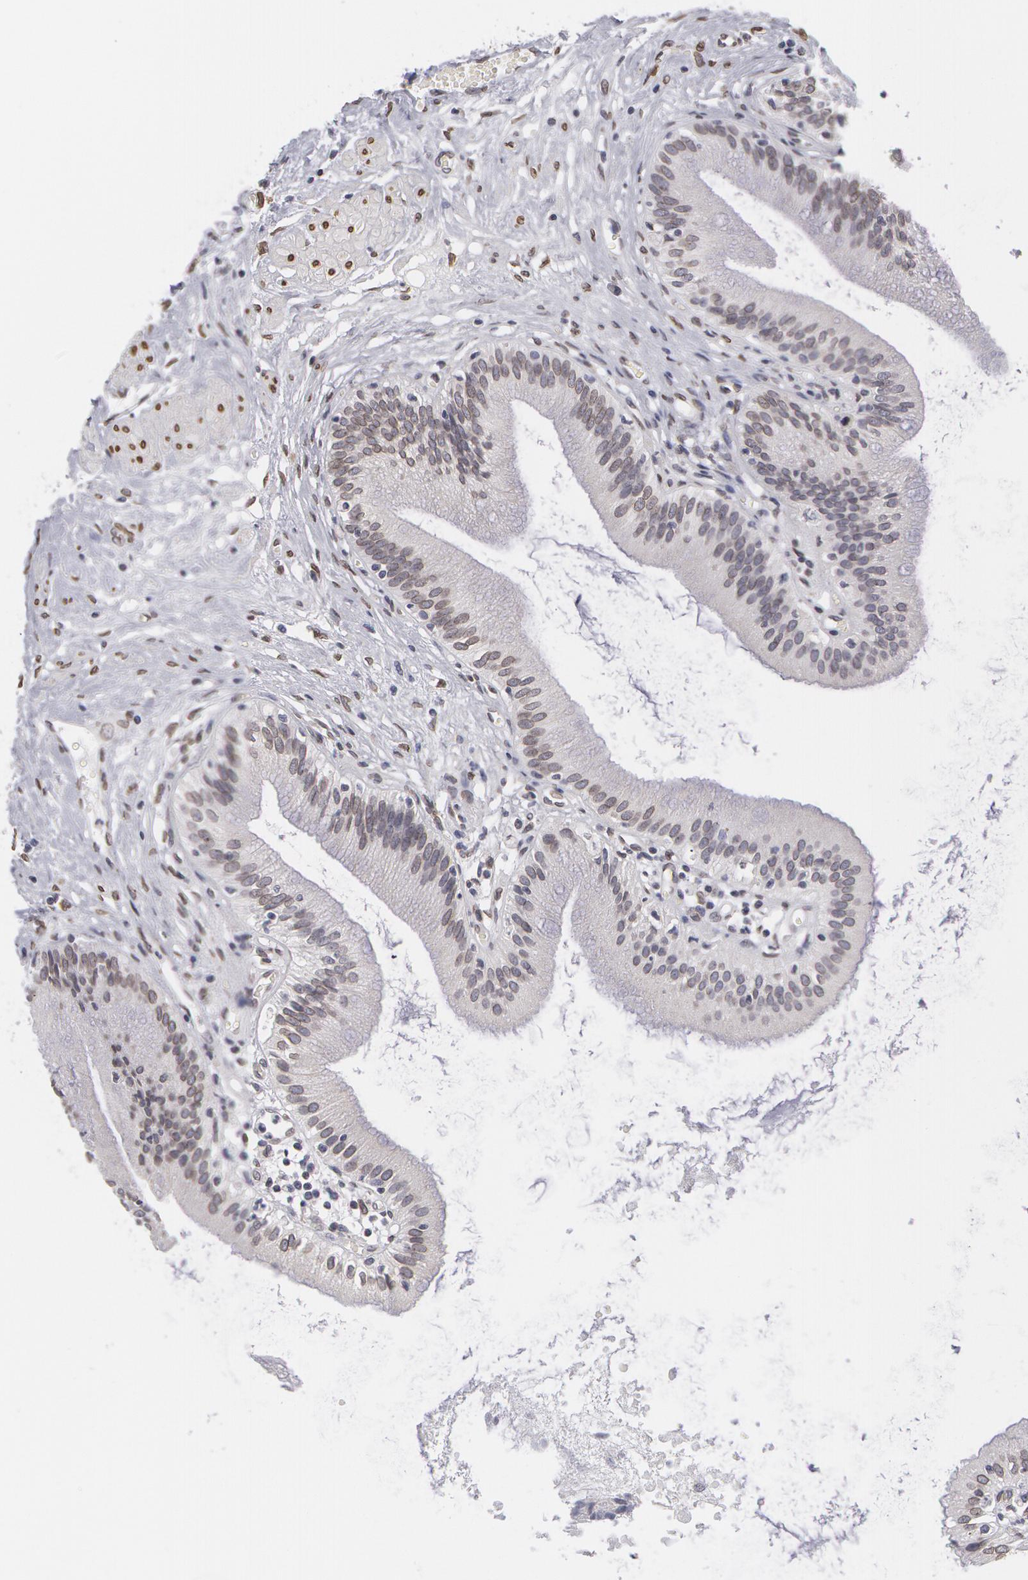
{"staining": {"intensity": "weak", "quantity": ">75%", "location": "nuclear"}, "tissue": "gallbladder", "cell_type": "Glandular cells", "image_type": "normal", "snomed": [{"axis": "morphology", "description": "Normal tissue, NOS"}, {"axis": "topography", "description": "Gallbladder"}], "caption": "A brown stain shows weak nuclear positivity of a protein in glandular cells of unremarkable human gallbladder.", "gene": "EMD", "patient": {"sex": "male", "age": 58}}